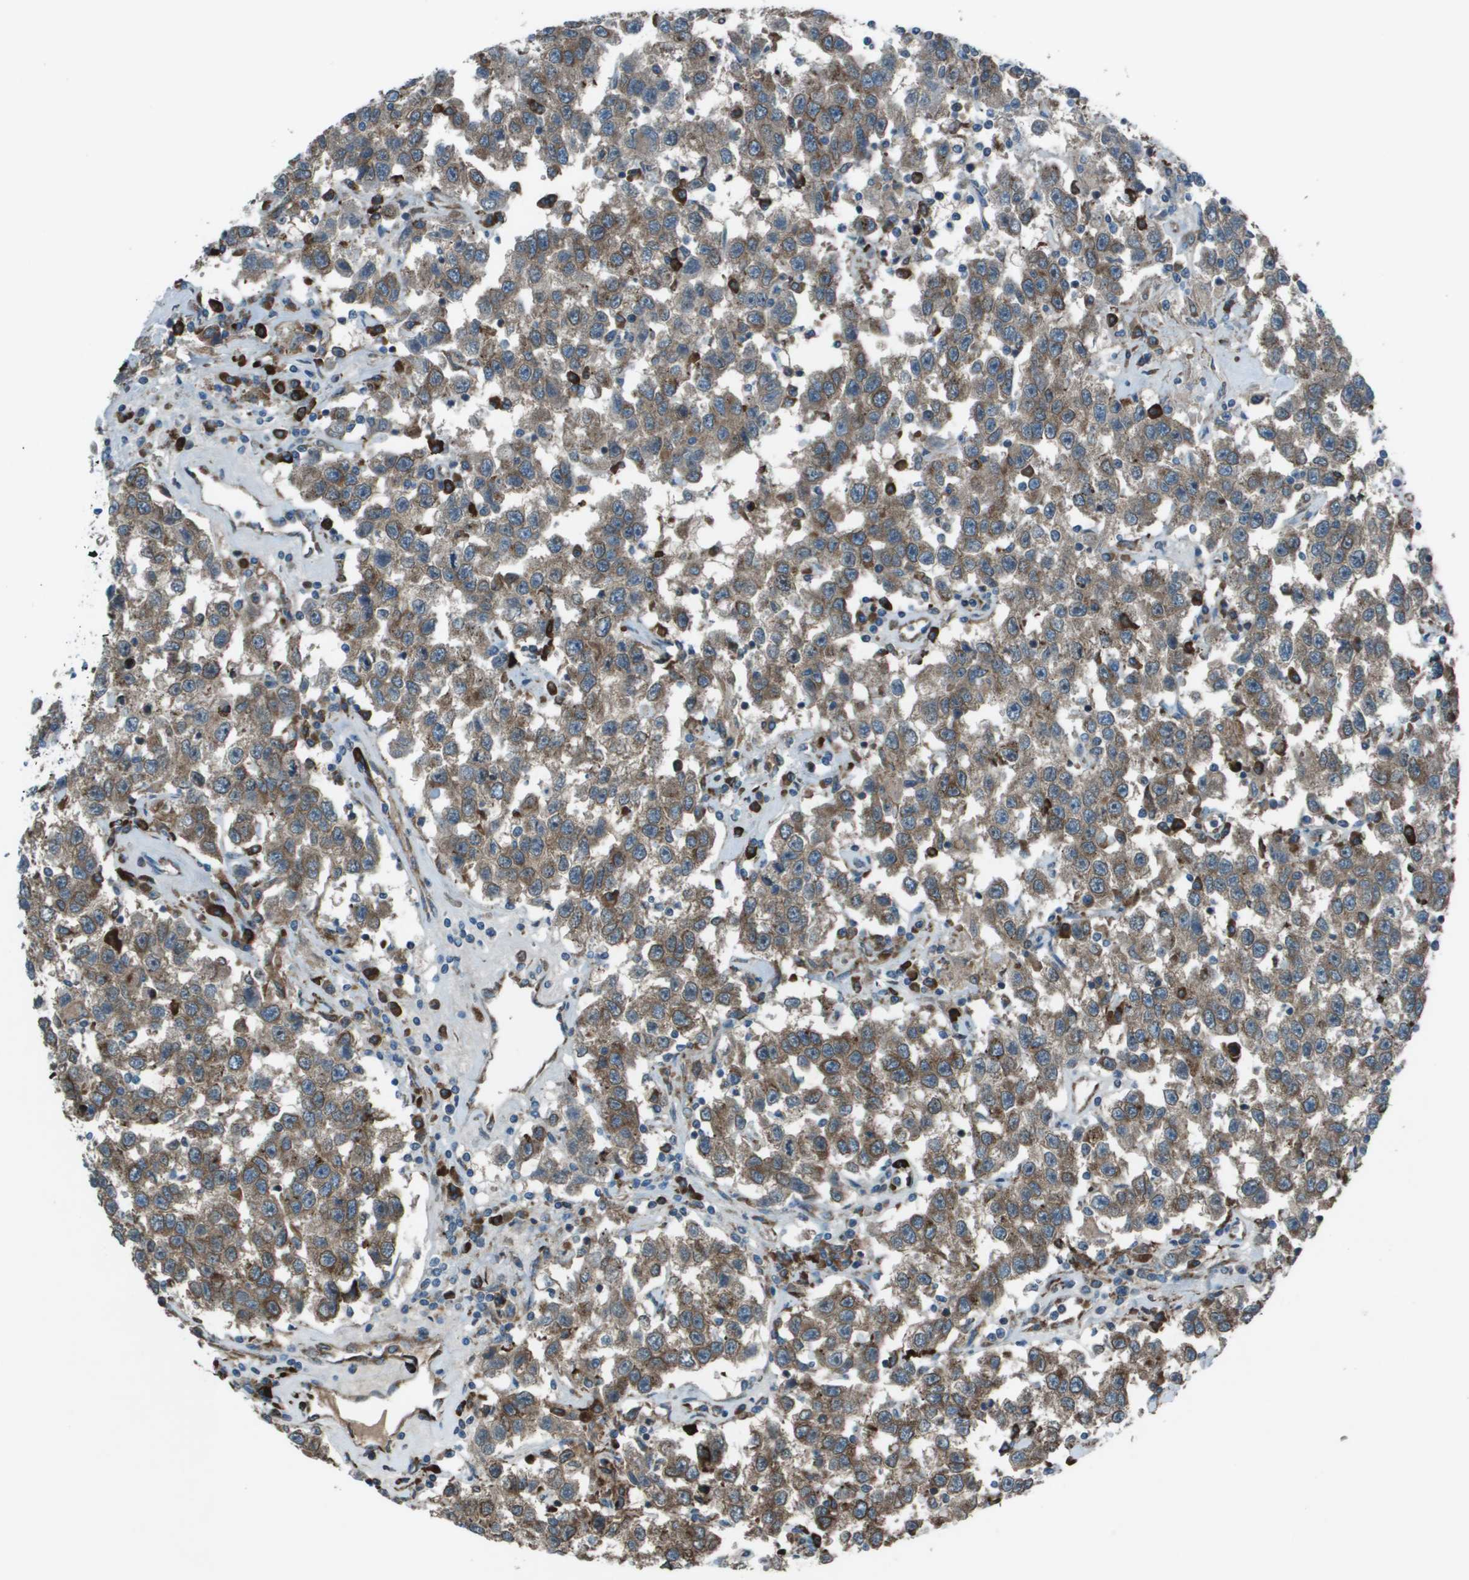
{"staining": {"intensity": "moderate", "quantity": ">75%", "location": "cytoplasmic/membranous"}, "tissue": "testis cancer", "cell_type": "Tumor cells", "image_type": "cancer", "snomed": [{"axis": "morphology", "description": "Seminoma, NOS"}, {"axis": "topography", "description": "Testis"}], "caption": "This image demonstrates IHC staining of human testis seminoma, with medium moderate cytoplasmic/membranous expression in about >75% of tumor cells.", "gene": "UTS2", "patient": {"sex": "male", "age": 41}}